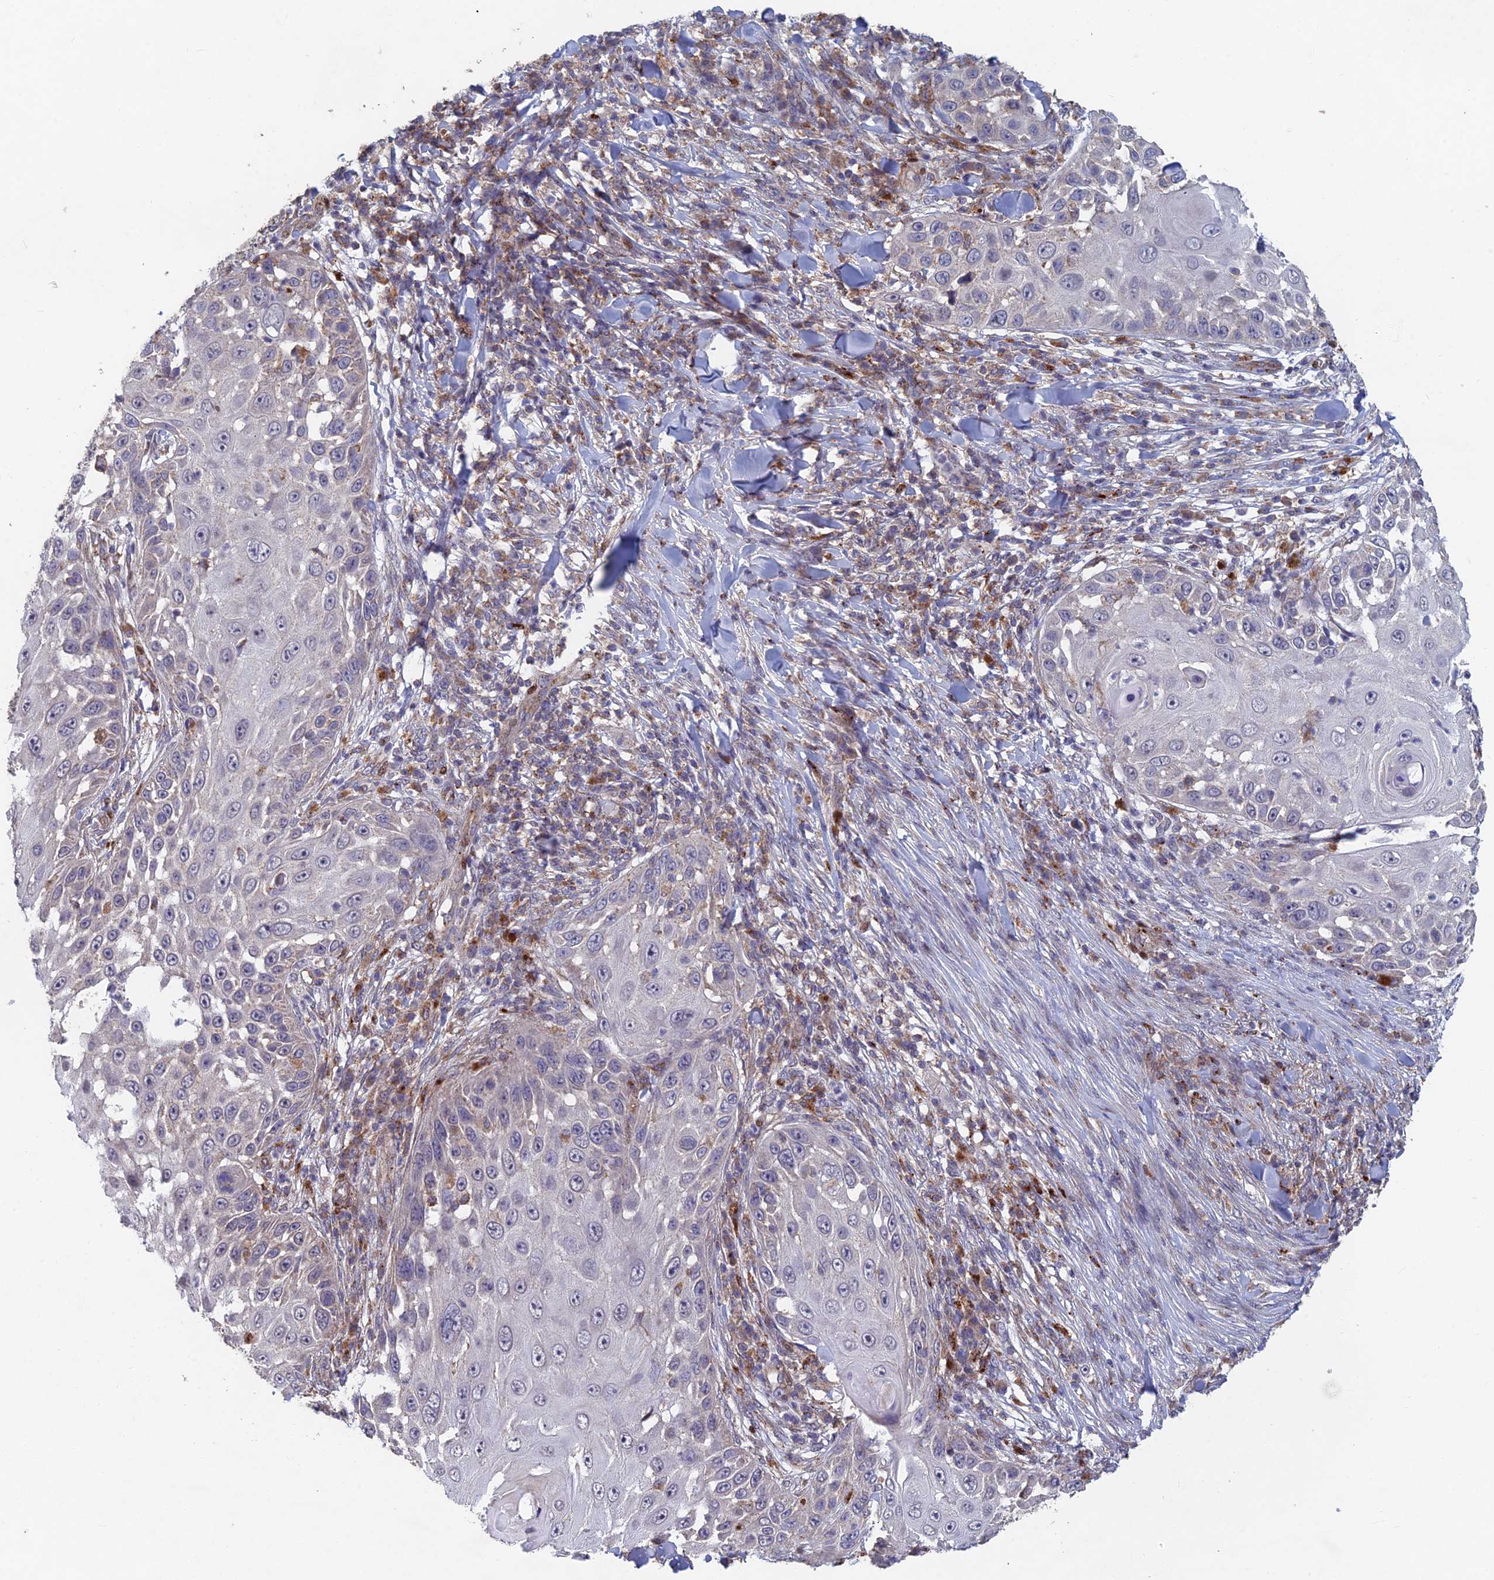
{"staining": {"intensity": "weak", "quantity": "<25%", "location": "cytoplasmic/membranous"}, "tissue": "skin cancer", "cell_type": "Tumor cells", "image_type": "cancer", "snomed": [{"axis": "morphology", "description": "Squamous cell carcinoma, NOS"}, {"axis": "topography", "description": "Skin"}], "caption": "Tumor cells show no significant positivity in skin squamous cell carcinoma.", "gene": "FOXS1", "patient": {"sex": "female", "age": 44}}